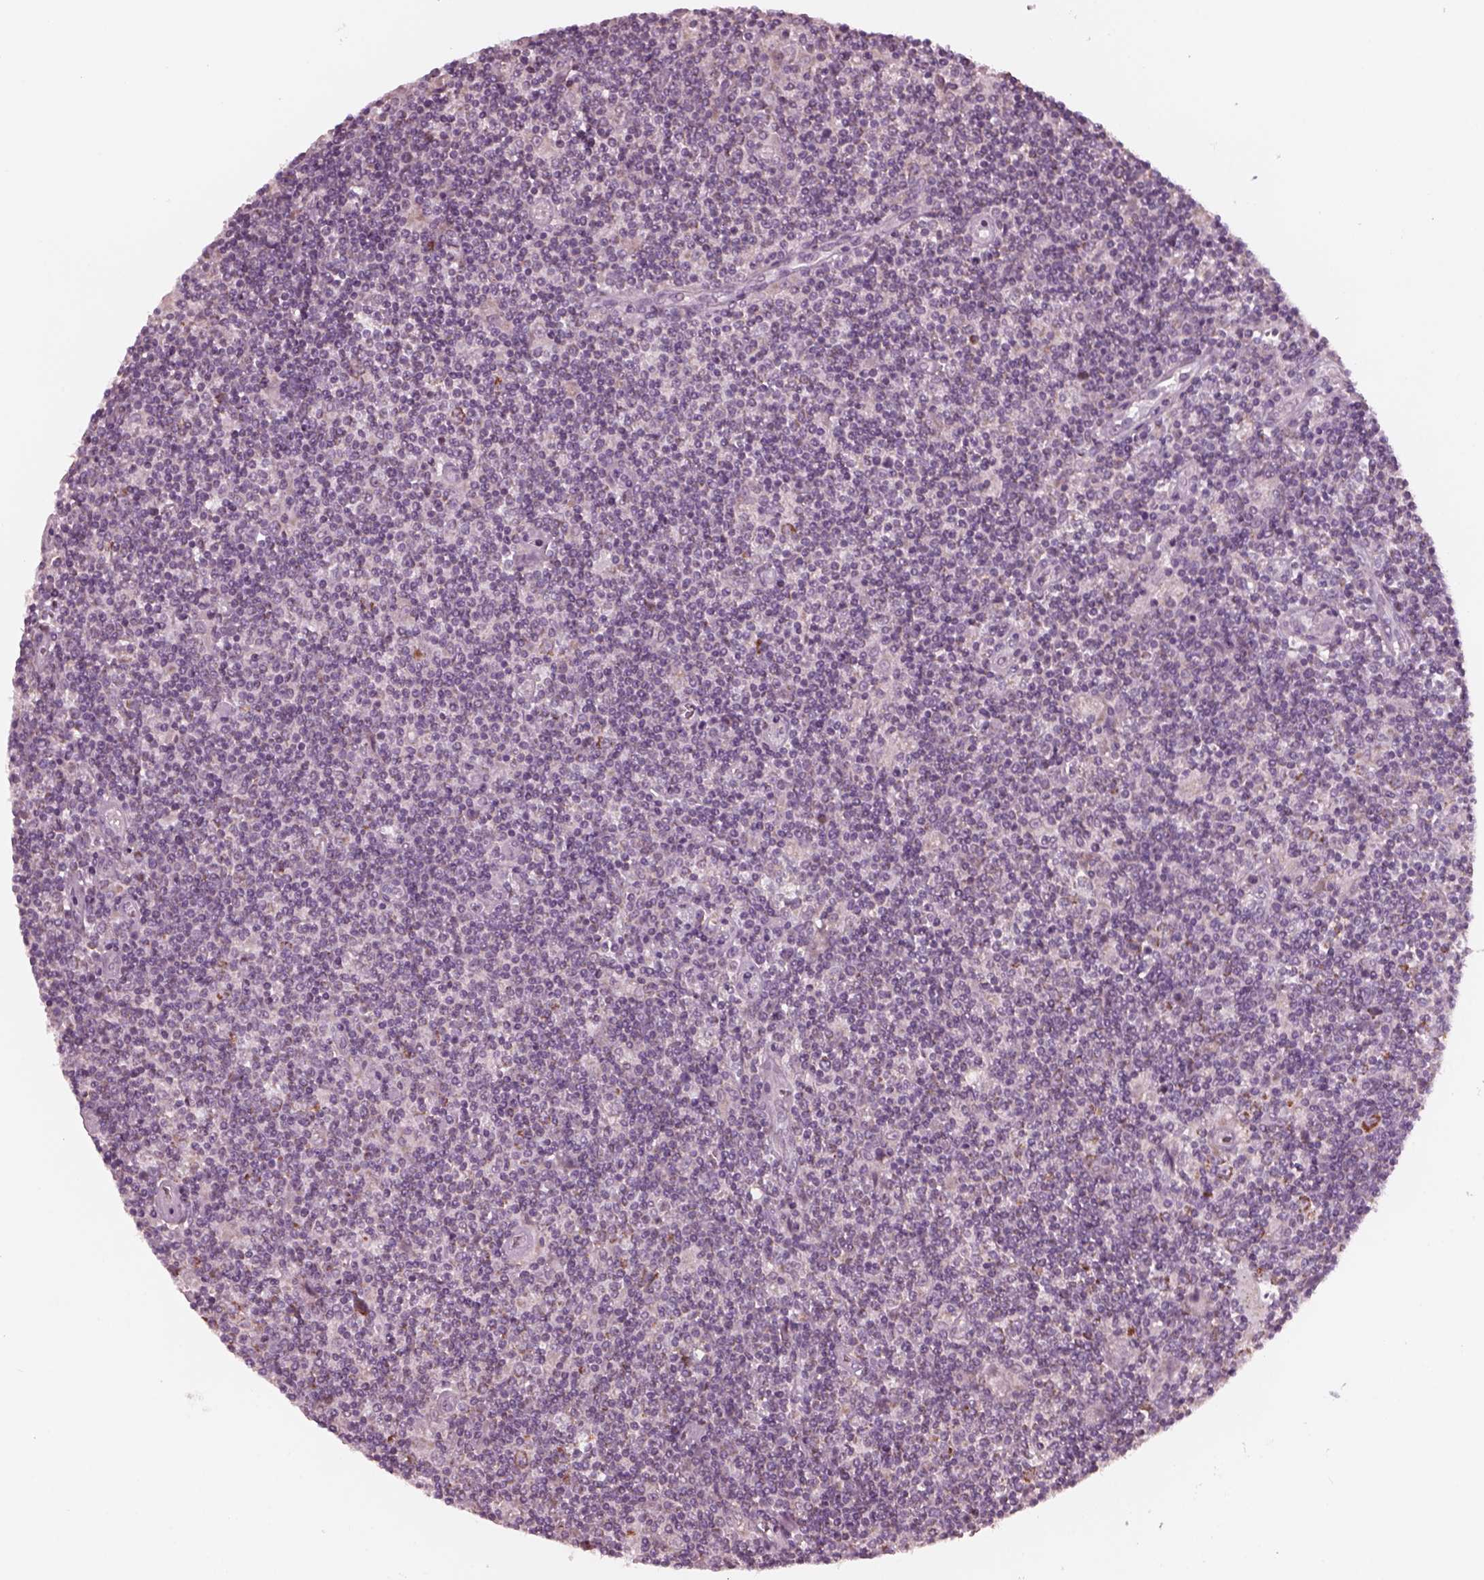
{"staining": {"intensity": "weak", "quantity": "25%-75%", "location": "cytoplasmic/membranous"}, "tissue": "lymphoma", "cell_type": "Tumor cells", "image_type": "cancer", "snomed": [{"axis": "morphology", "description": "Hodgkin's disease, NOS"}, {"axis": "topography", "description": "Lymph node"}], "caption": "Immunohistochemistry (IHC) photomicrograph of lymphoma stained for a protein (brown), which shows low levels of weak cytoplasmic/membranous positivity in approximately 25%-75% of tumor cells.", "gene": "CELSR3", "patient": {"sex": "male", "age": 40}}